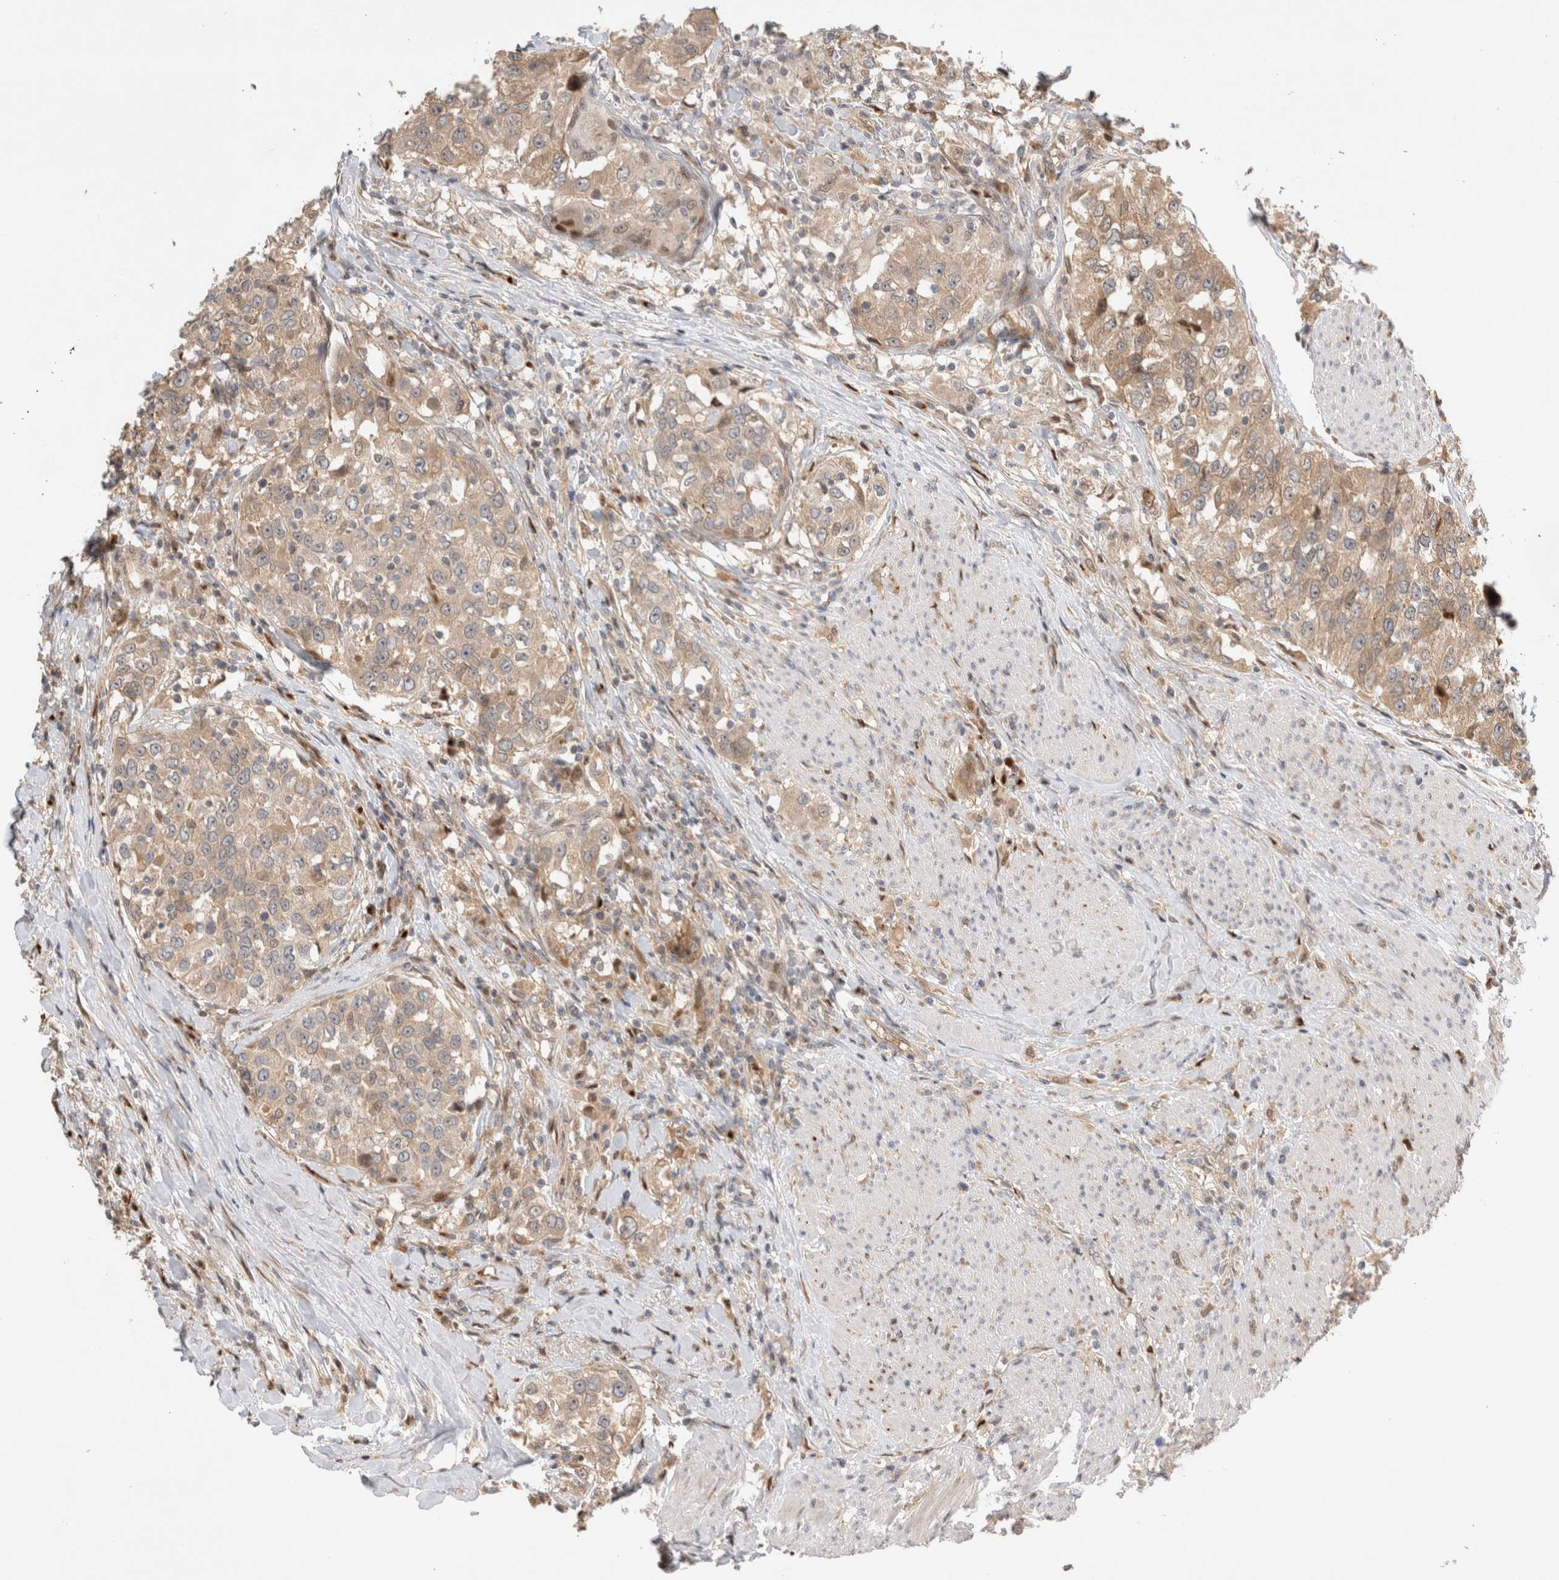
{"staining": {"intensity": "moderate", "quantity": ">75%", "location": "cytoplasmic/membranous"}, "tissue": "urothelial cancer", "cell_type": "Tumor cells", "image_type": "cancer", "snomed": [{"axis": "morphology", "description": "Urothelial carcinoma, High grade"}, {"axis": "topography", "description": "Urinary bladder"}], "caption": "High-power microscopy captured an immunohistochemistry photomicrograph of urothelial cancer, revealing moderate cytoplasmic/membranous positivity in about >75% of tumor cells.", "gene": "OTUD6B", "patient": {"sex": "female", "age": 80}}